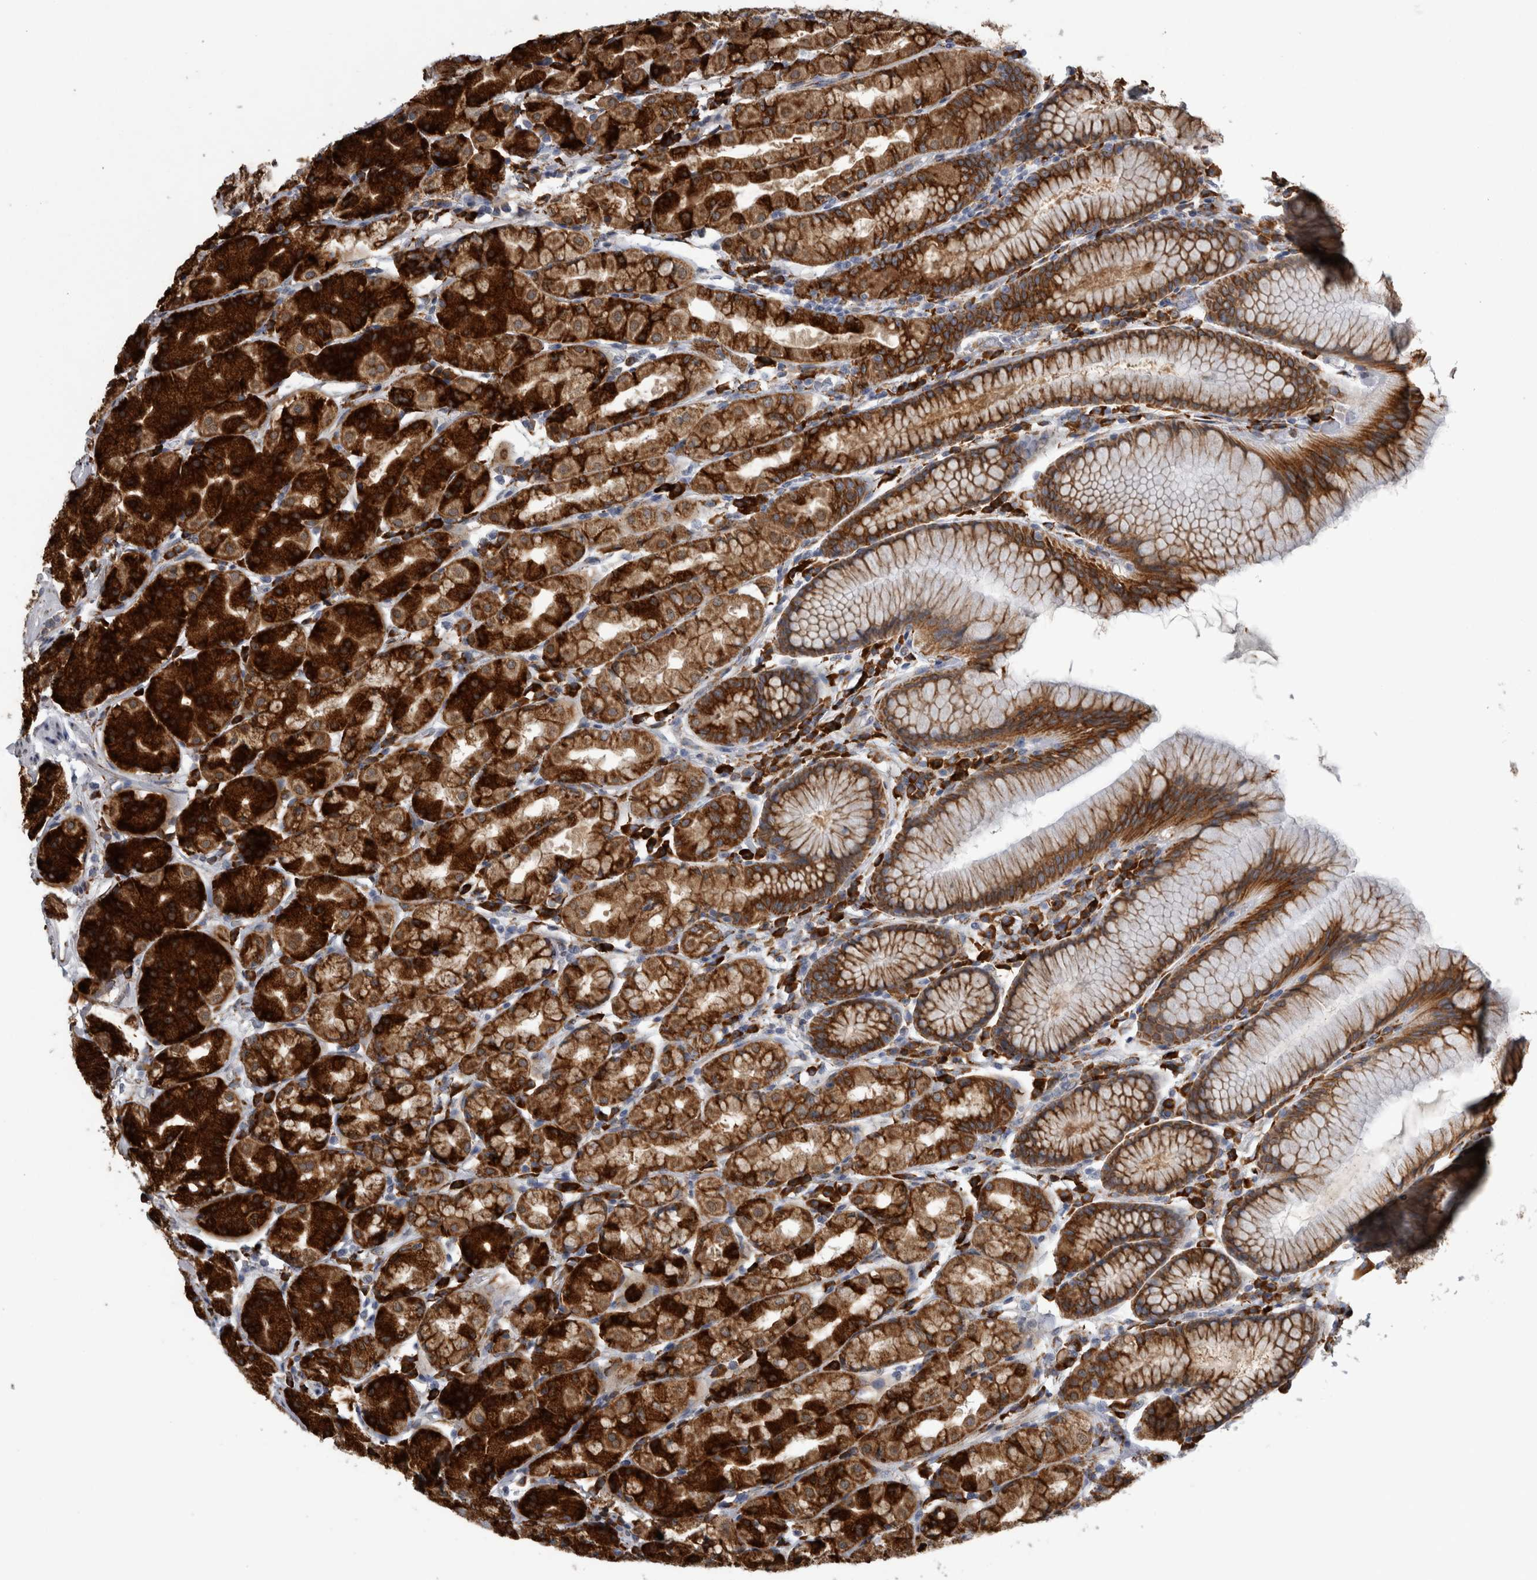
{"staining": {"intensity": "strong", "quantity": ">75%", "location": "cytoplasmic/membranous"}, "tissue": "stomach", "cell_type": "Glandular cells", "image_type": "normal", "snomed": [{"axis": "morphology", "description": "Normal tissue, NOS"}, {"axis": "topography", "description": "Stomach, lower"}], "caption": "This is an image of immunohistochemistry staining of unremarkable stomach, which shows strong expression in the cytoplasmic/membranous of glandular cells.", "gene": "FHIP2B", "patient": {"sex": "female", "age": 56}}